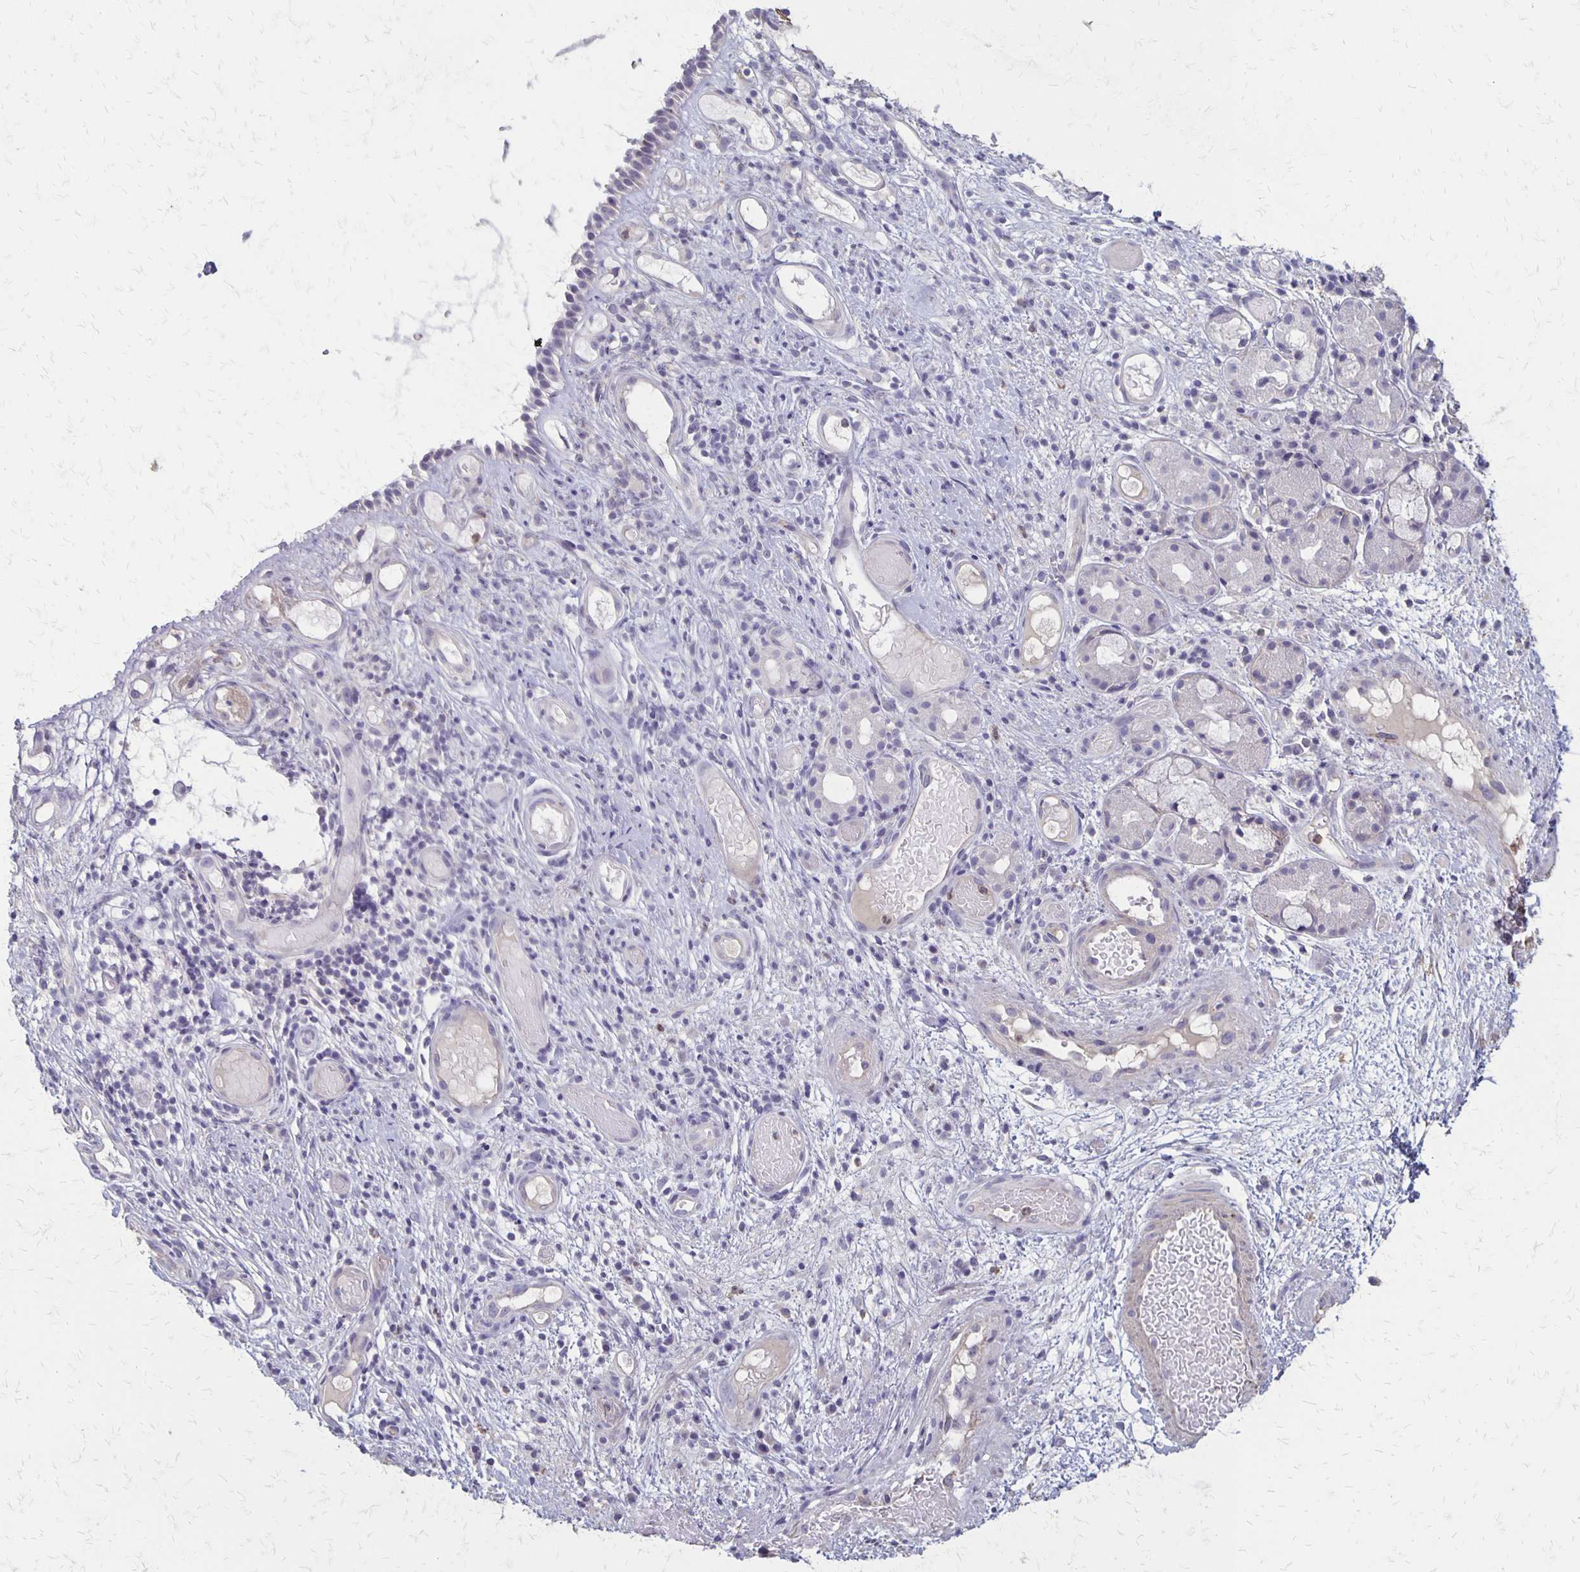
{"staining": {"intensity": "negative", "quantity": "none", "location": "none"}, "tissue": "nasopharynx", "cell_type": "Respiratory epithelial cells", "image_type": "normal", "snomed": [{"axis": "morphology", "description": "Normal tissue, NOS"}, {"axis": "morphology", "description": "Inflammation, NOS"}, {"axis": "topography", "description": "Nasopharynx"}], "caption": "Immunohistochemistry (IHC) of unremarkable human nasopharynx demonstrates no expression in respiratory epithelial cells.", "gene": "SEPTIN5", "patient": {"sex": "male", "age": 54}}